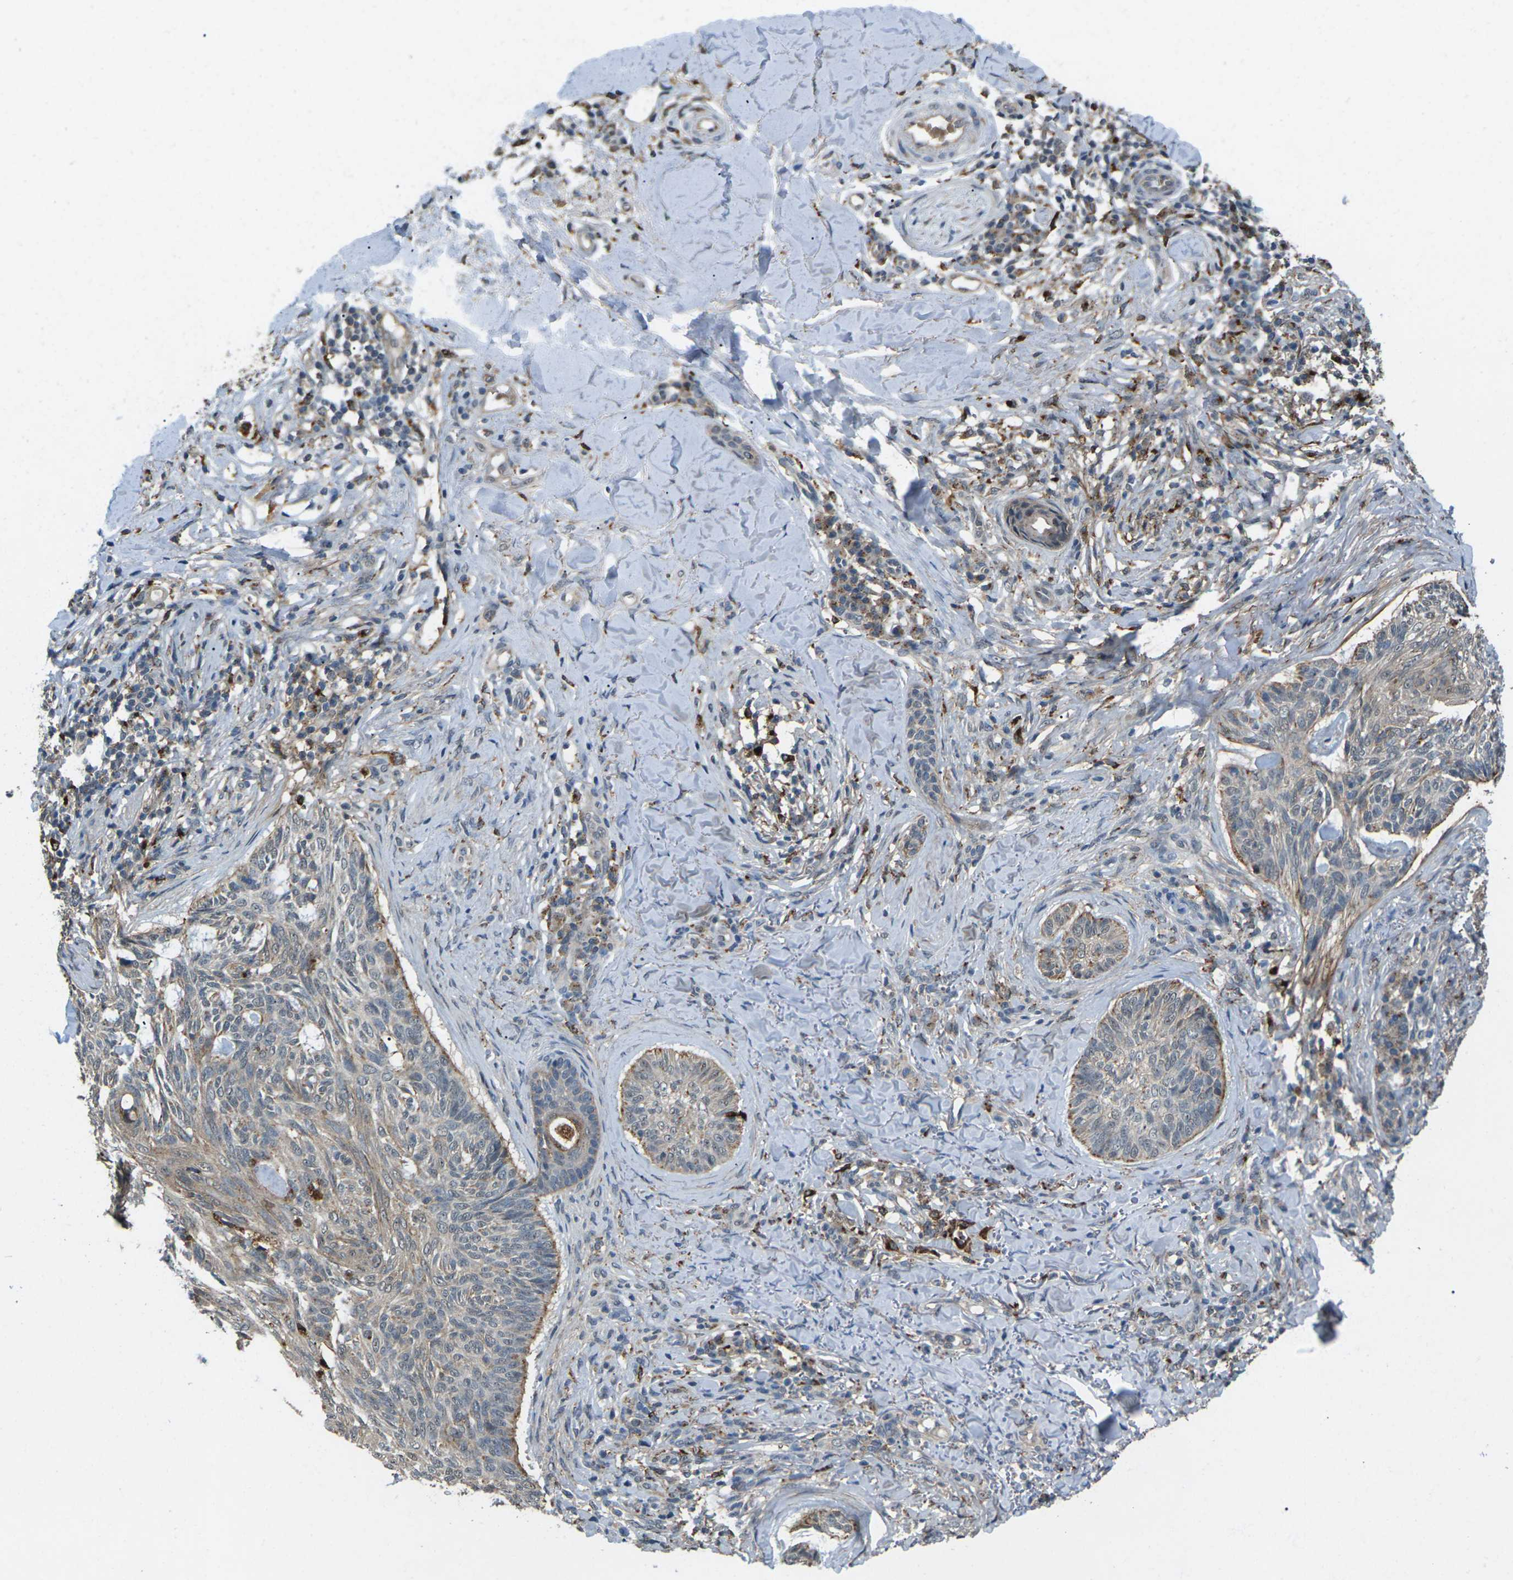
{"staining": {"intensity": "weak", "quantity": "<25%", "location": "cytoplasmic/membranous"}, "tissue": "skin cancer", "cell_type": "Tumor cells", "image_type": "cancer", "snomed": [{"axis": "morphology", "description": "Basal cell carcinoma"}, {"axis": "topography", "description": "Skin"}], "caption": "DAB (3,3'-diaminobenzidine) immunohistochemical staining of human skin basal cell carcinoma reveals no significant expression in tumor cells.", "gene": "SLC31A2", "patient": {"sex": "male", "age": 43}}